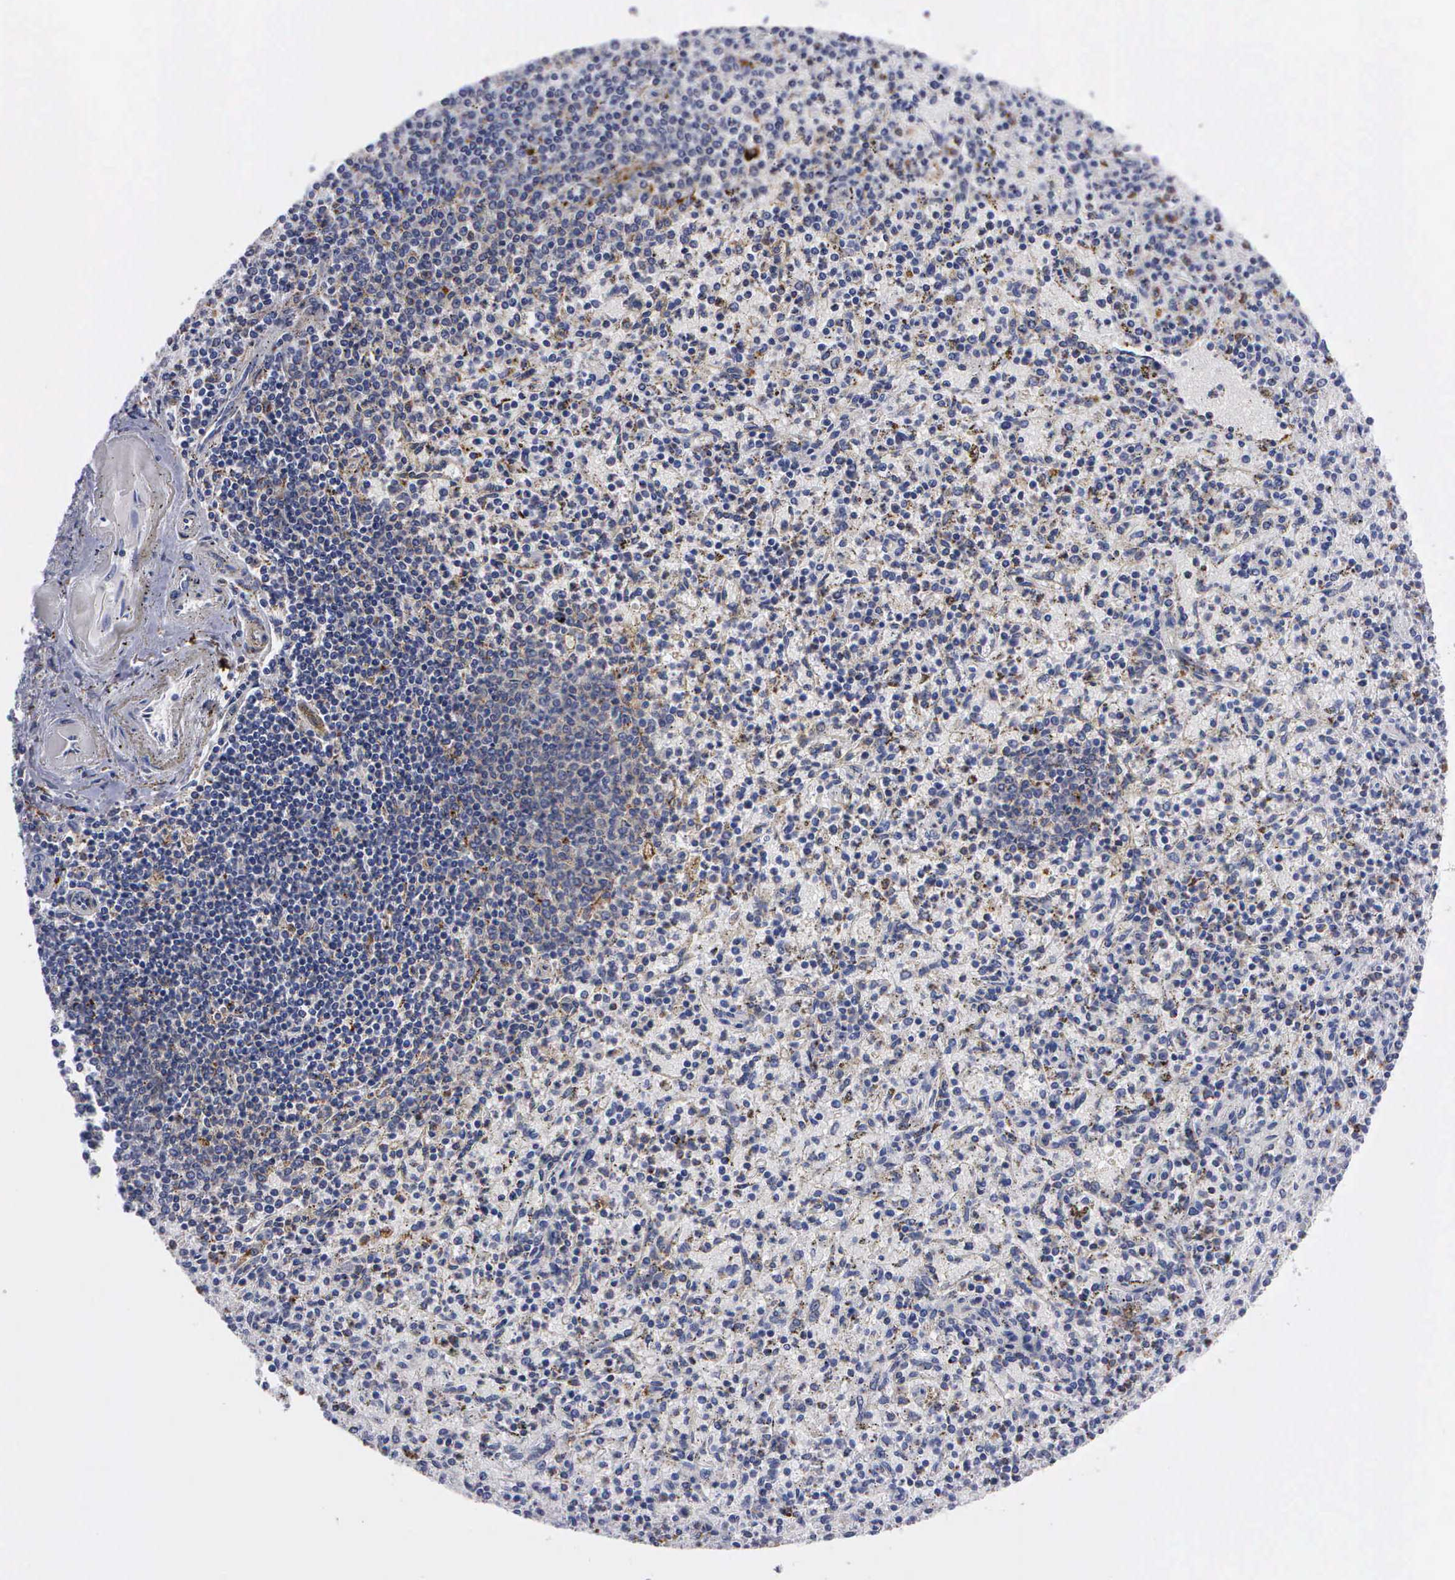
{"staining": {"intensity": "moderate", "quantity": "25%-75%", "location": "cytoplasmic/membranous"}, "tissue": "spleen", "cell_type": "Cells in red pulp", "image_type": "normal", "snomed": [{"axis": "morphology", "description": "Normal tissue, NOS"}, {"axis": "topography", "description": "Spleen"}], "caption": "Immunohistochemical staining of unremarkable human spleen shows moderate cytoplasmic/membranous protein expression in about 25%-75% of cells in red pulp.", "gene": "CTSH", "patient": {"sex": "male", "age": 72}}